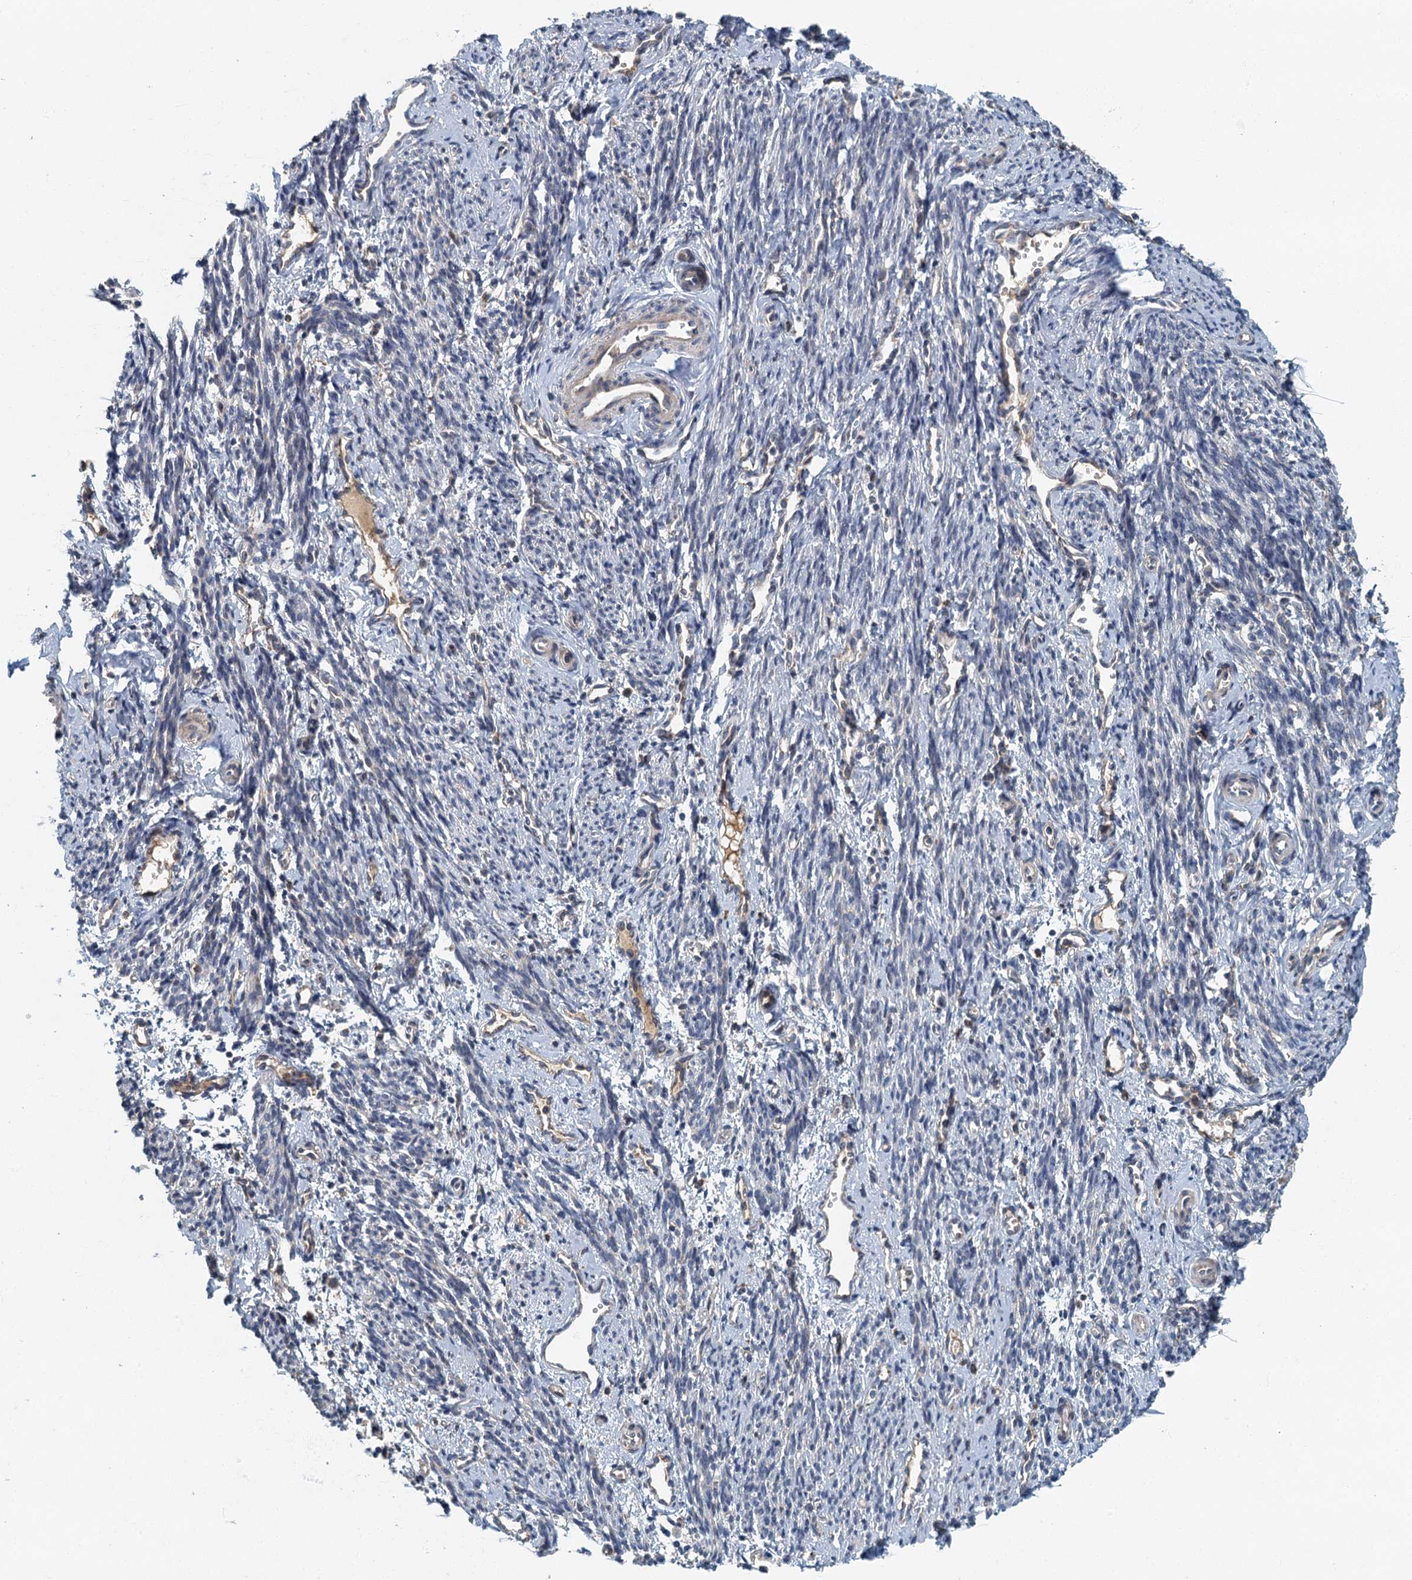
{"staining": {"intensity": "negative", "quantity": "none", "location": "none"}, "tissue": "smooth muscle", "cell_type": "Smooth muscle cells", "image_type": "normal", "snomed": [{"axis": "morphology", "description": "Normal tissue, NOS"}, {"axis": "topography", "description": "Smooth muscle"}, {"axis": "topography", "description": "Uterus"}], "caption": "Immunohistochemistry (IHC) photomicrograph of normal smooth muscle: human smooth muscle stained with DAB (3,3'-diaminobenzidine) demonstrates no significant protein staining in smooth muscle cells.", "gene": "SPDYC", "patient": {"sex": "female", "age": 59}}